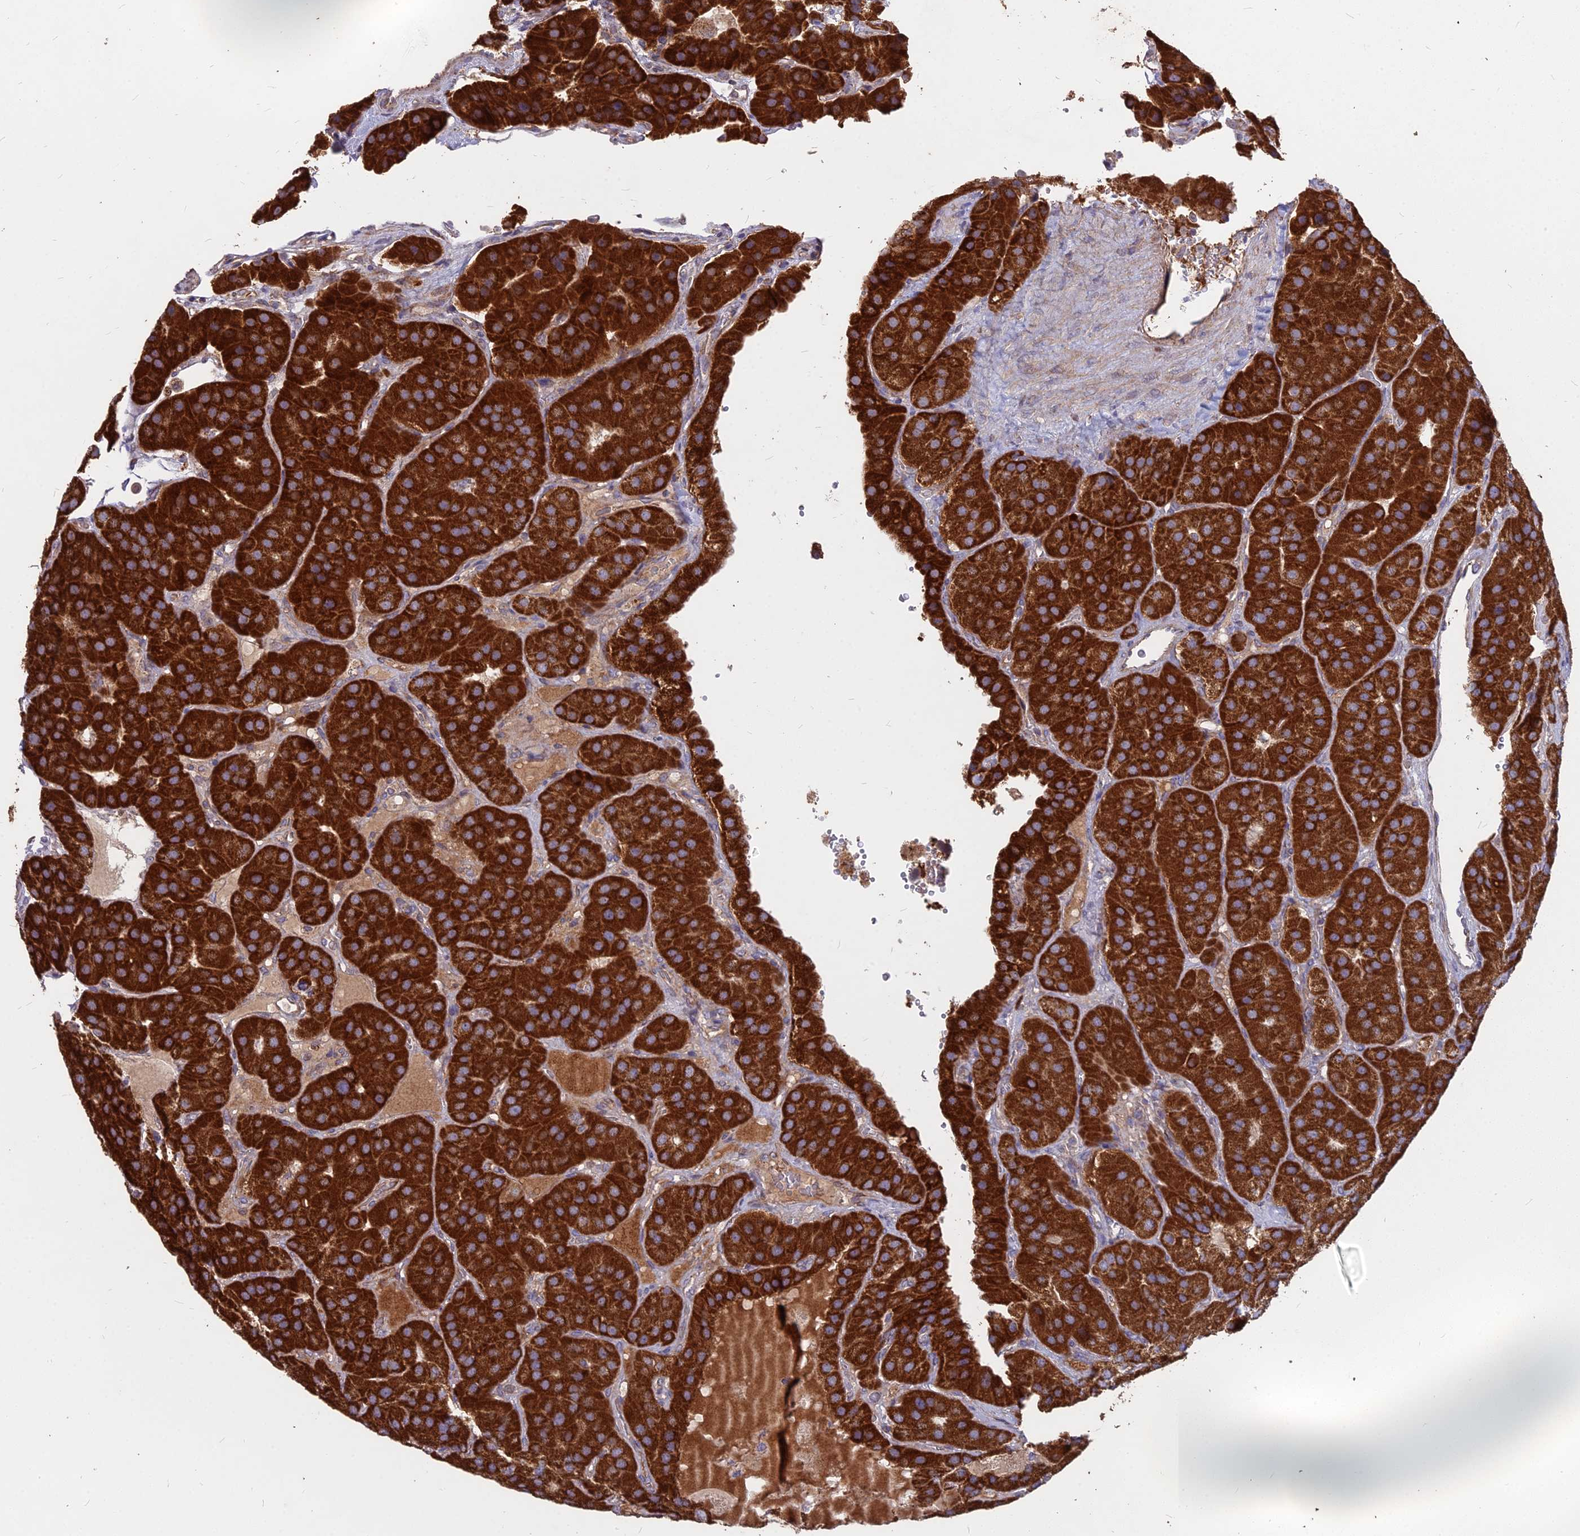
{"staining": {"intensity": "strong", "quantity": ">75%", "location": "cytoplasmic/membranous"}, "tissue": "parathyroid gland", "cell_type": "Glandular cells", "image_type": "normal", "snomed": [{"axis": "morphology", "description": "Normal tissue, NOS"}, {"axis": "morphology", "description": "Adenoma, NOS"}, {"axis": "topography", "description": "Parathyroid gland"}], "caption": "Strong cytoplasmic/membranous positivity for a protein is seen in approximately >75% of glandular cells of unremarkable parathyroid gland using immunohistochemistry (IHC).", "gene": "COX11", "patient": {"sex": "female", "age": 86}}